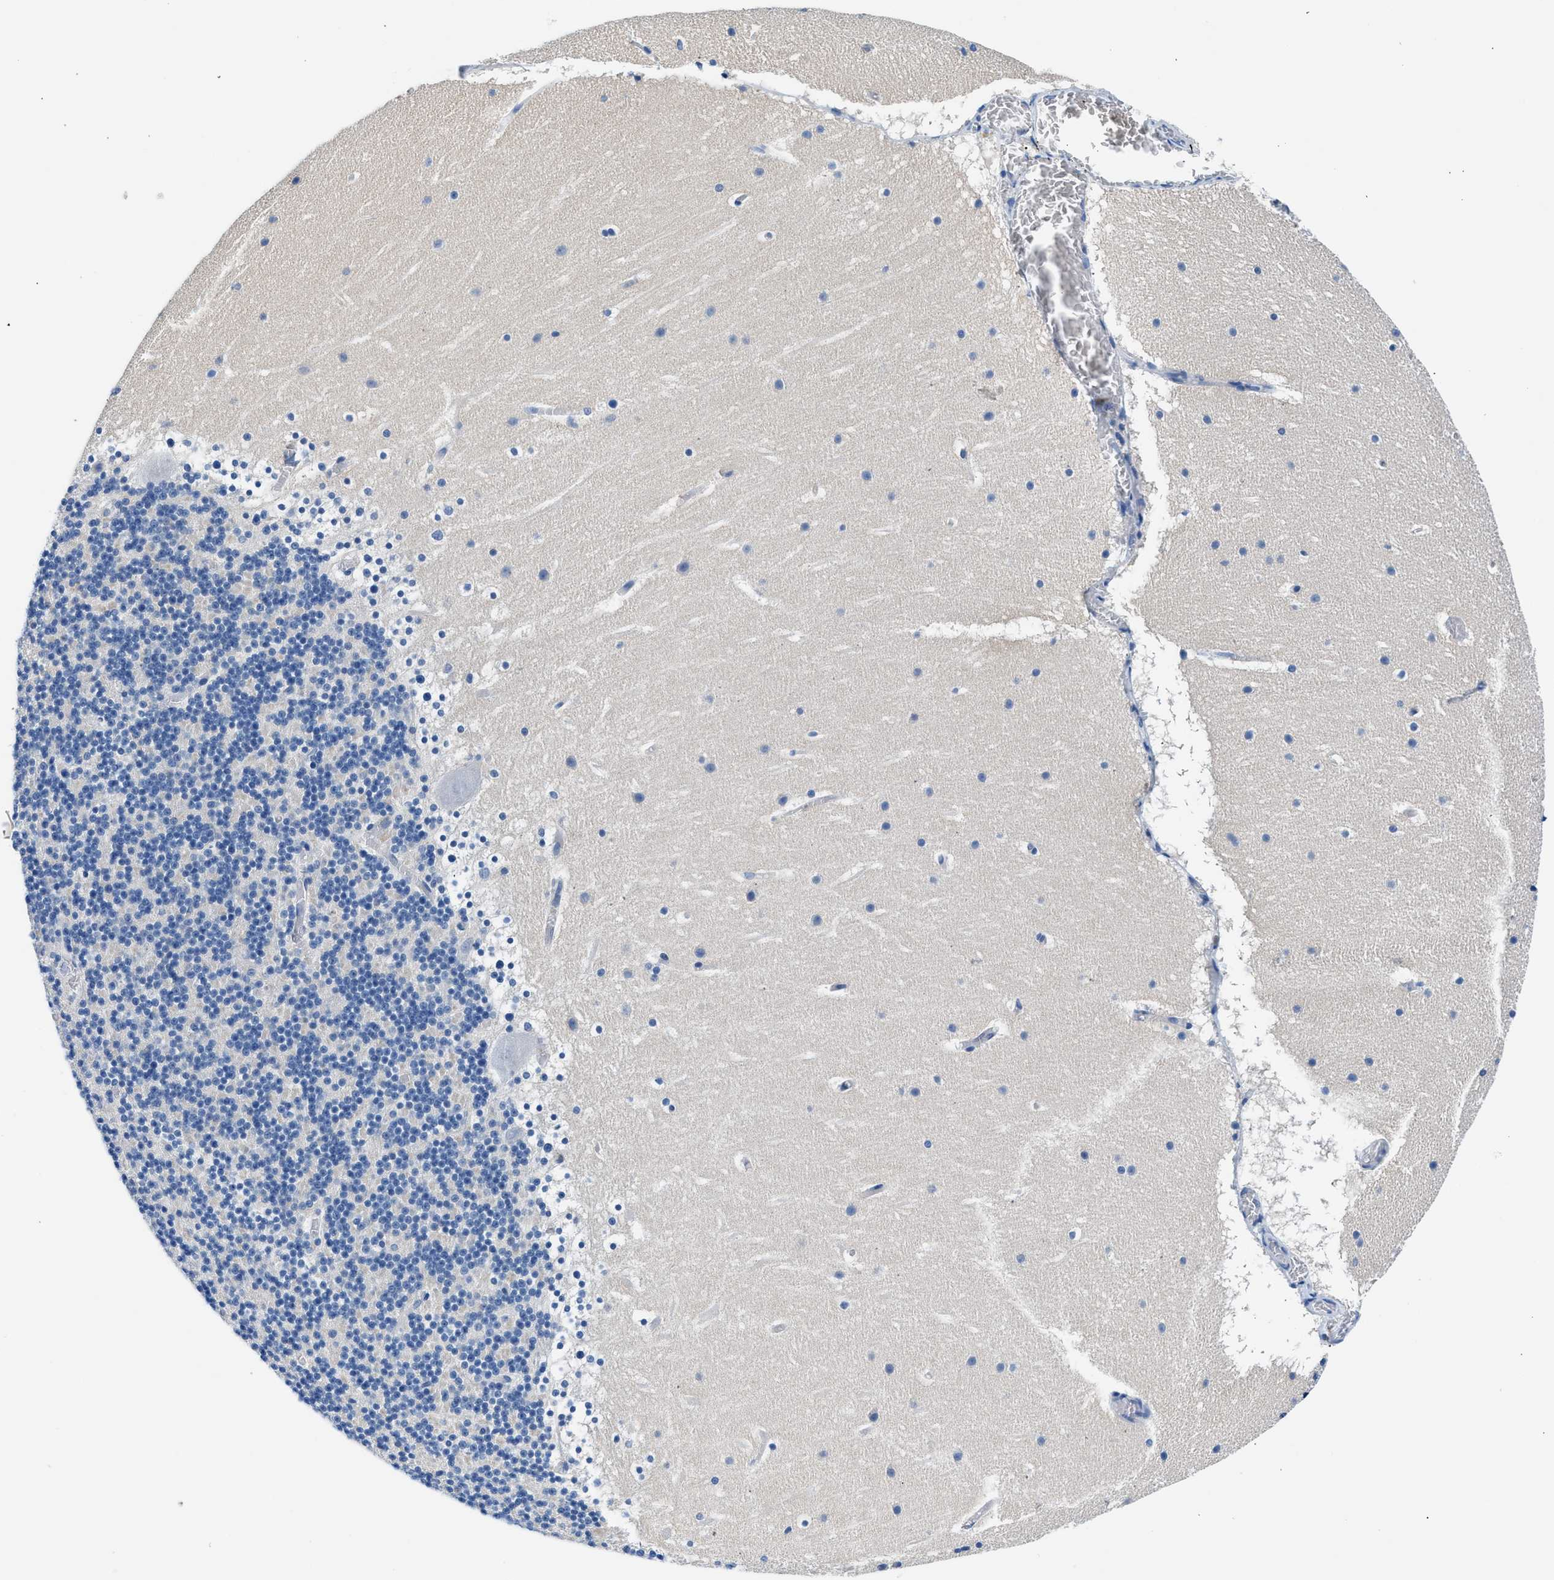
{"staining": {"intensity": "negative", "quantity": "none", "location": "none"}, "tissue": "cerebellum", "cell_type": "Cells in granular layer", "image_type": "normal", "snomed": [{"axis": "morphology", "description": "Normal tissue, NOS"}, {"axis": "topography", "description": "Cerebellum"}], "caption": "This is an IHC photomicrograph of unremarkable human cerebellum. There is no staining in cells in granular layer.", "gene": "FADS6", "patient": {"sex": "male", "age": 45}}